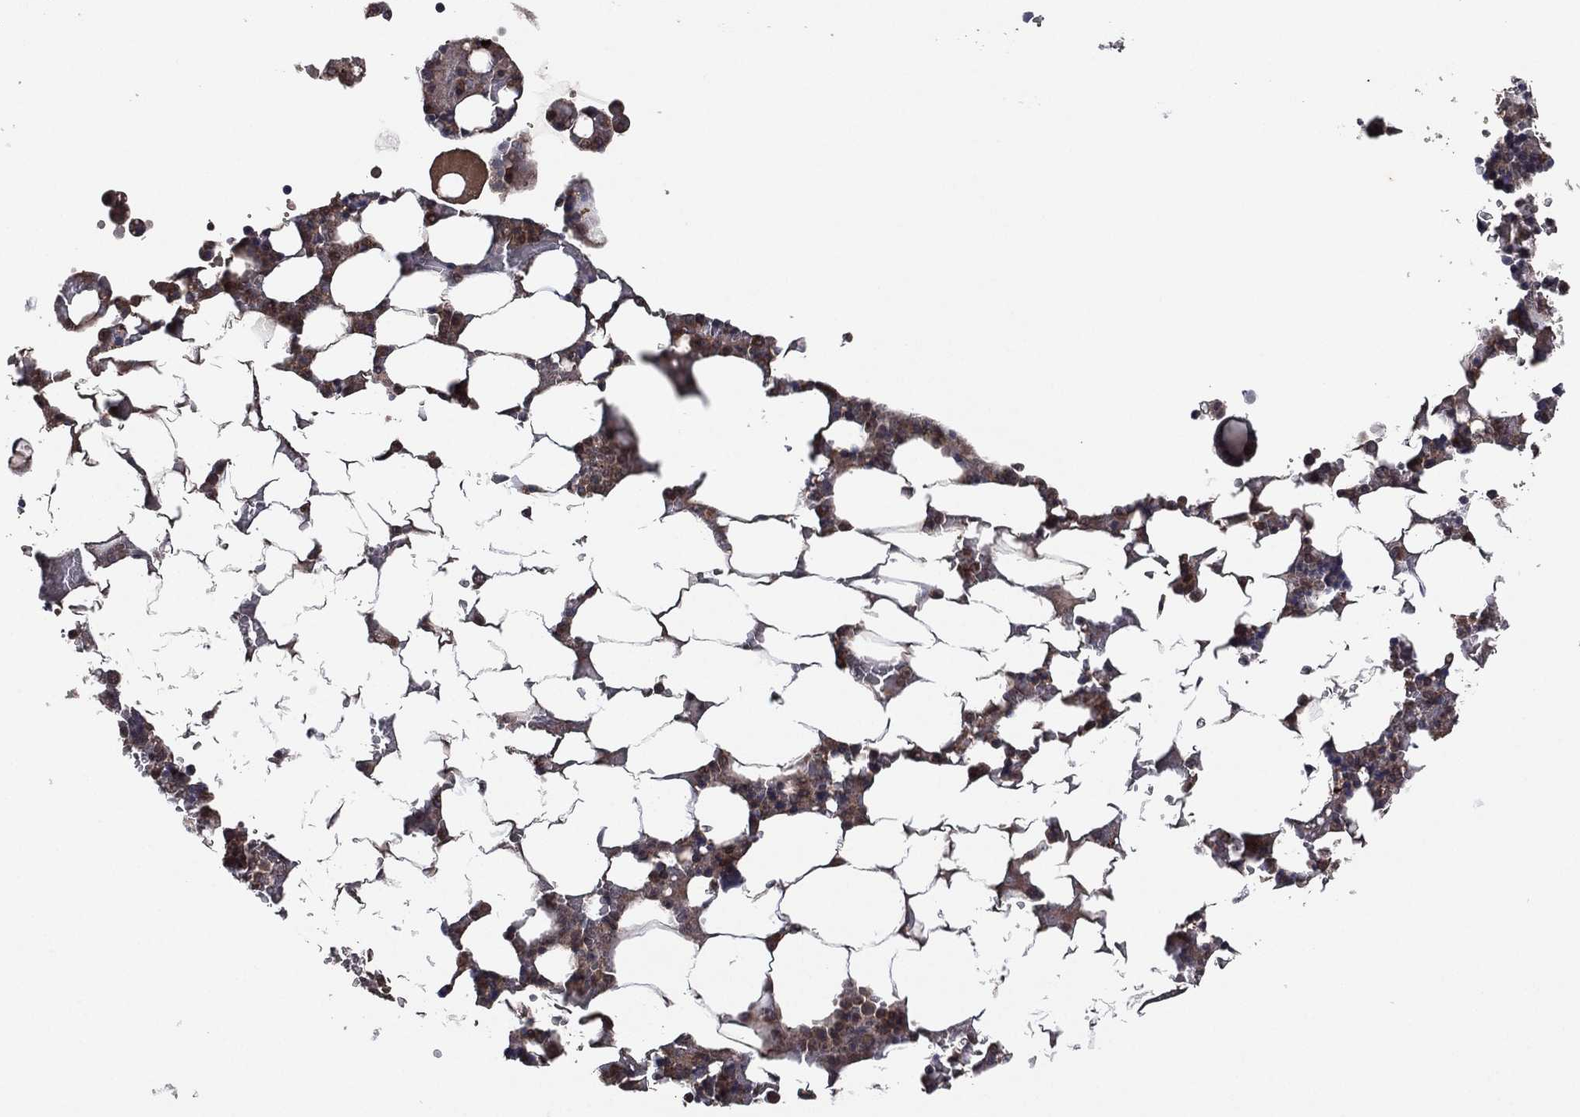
{"staining": {"intensity": "weak", "quantity": "25%-75%", "location": "cytoplasmic/membranous"}, "tissue": "bone marrow", "cell_type": "Hematopoietic cells", "image_type": "normal", "snomed": [{"axis": "morphology", "description": "Normal tissue, NOS"}, {"axis": "topography", "description": "Bone marrow"}], "caption": "DAB (3,3'-diaminobenzidine) immunohistochemical staining of normal human bone marrow demonstrates weak cytoplasmic/membranous protein staining in about 25%-75% of hematopoietic cells.", "gene": "ATG4B", "patient": {"sex": "male", "age": 51}}